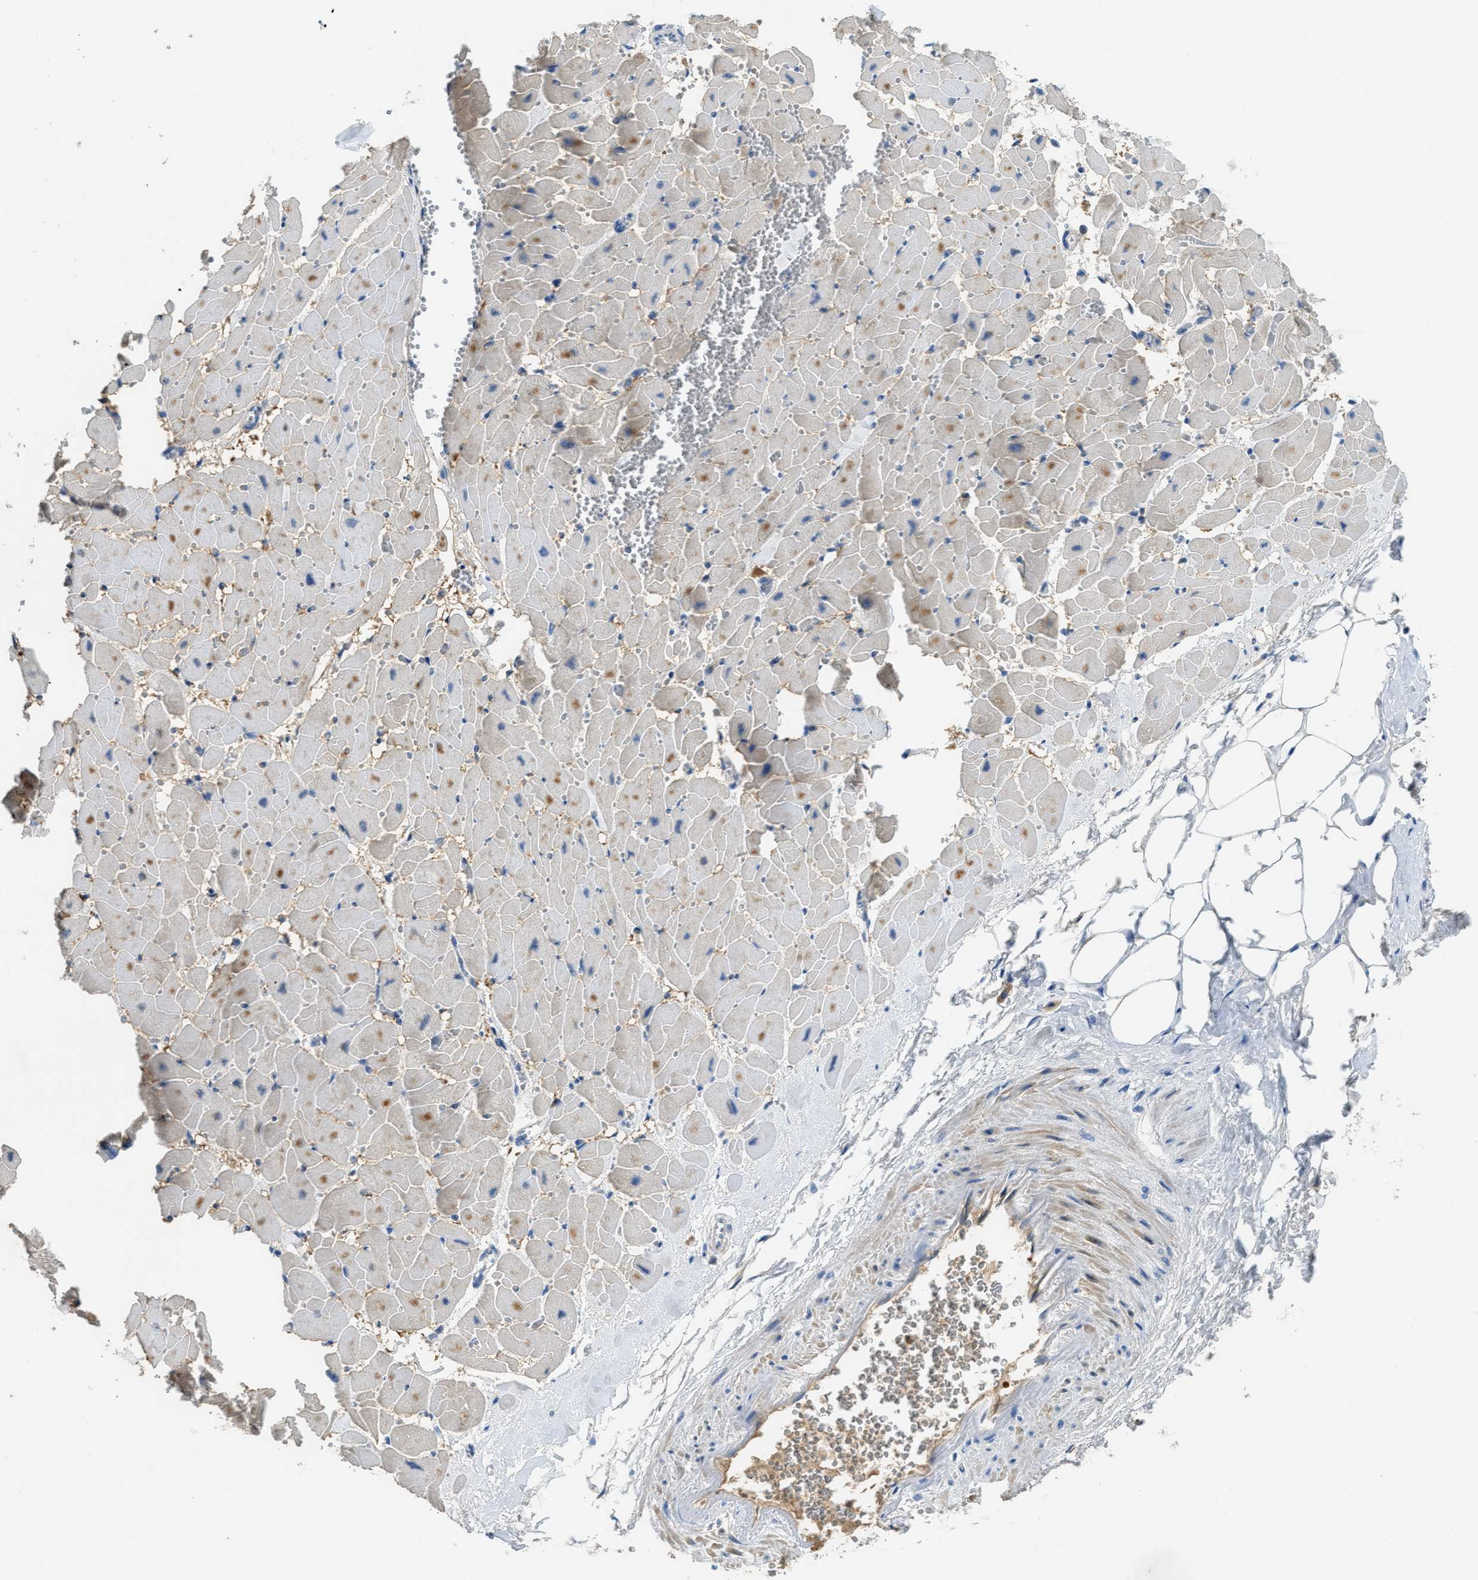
{"staining": {"intensity": "weak", "quantity": "25%-75%", "location": "cytoplasmic/membranous"}, "tissue": "heart muscle", "cell_type": "Cardiomyocytes", "image_type": "normal", "snomed": [{"axis": "morphology", "description": "Normal tissue, NOS"}, {"axis": "topography", "description": "Heart"}], "caption": "Immunohistochemistry (DAB) staining of unremarkable heart muscle reveals weak cytoplasmic/membranous protein positivity in about 25%-75% of cardiomyocytes.", "gene": "MPDU1", "patient": {"sex": "female", "age": 19}}